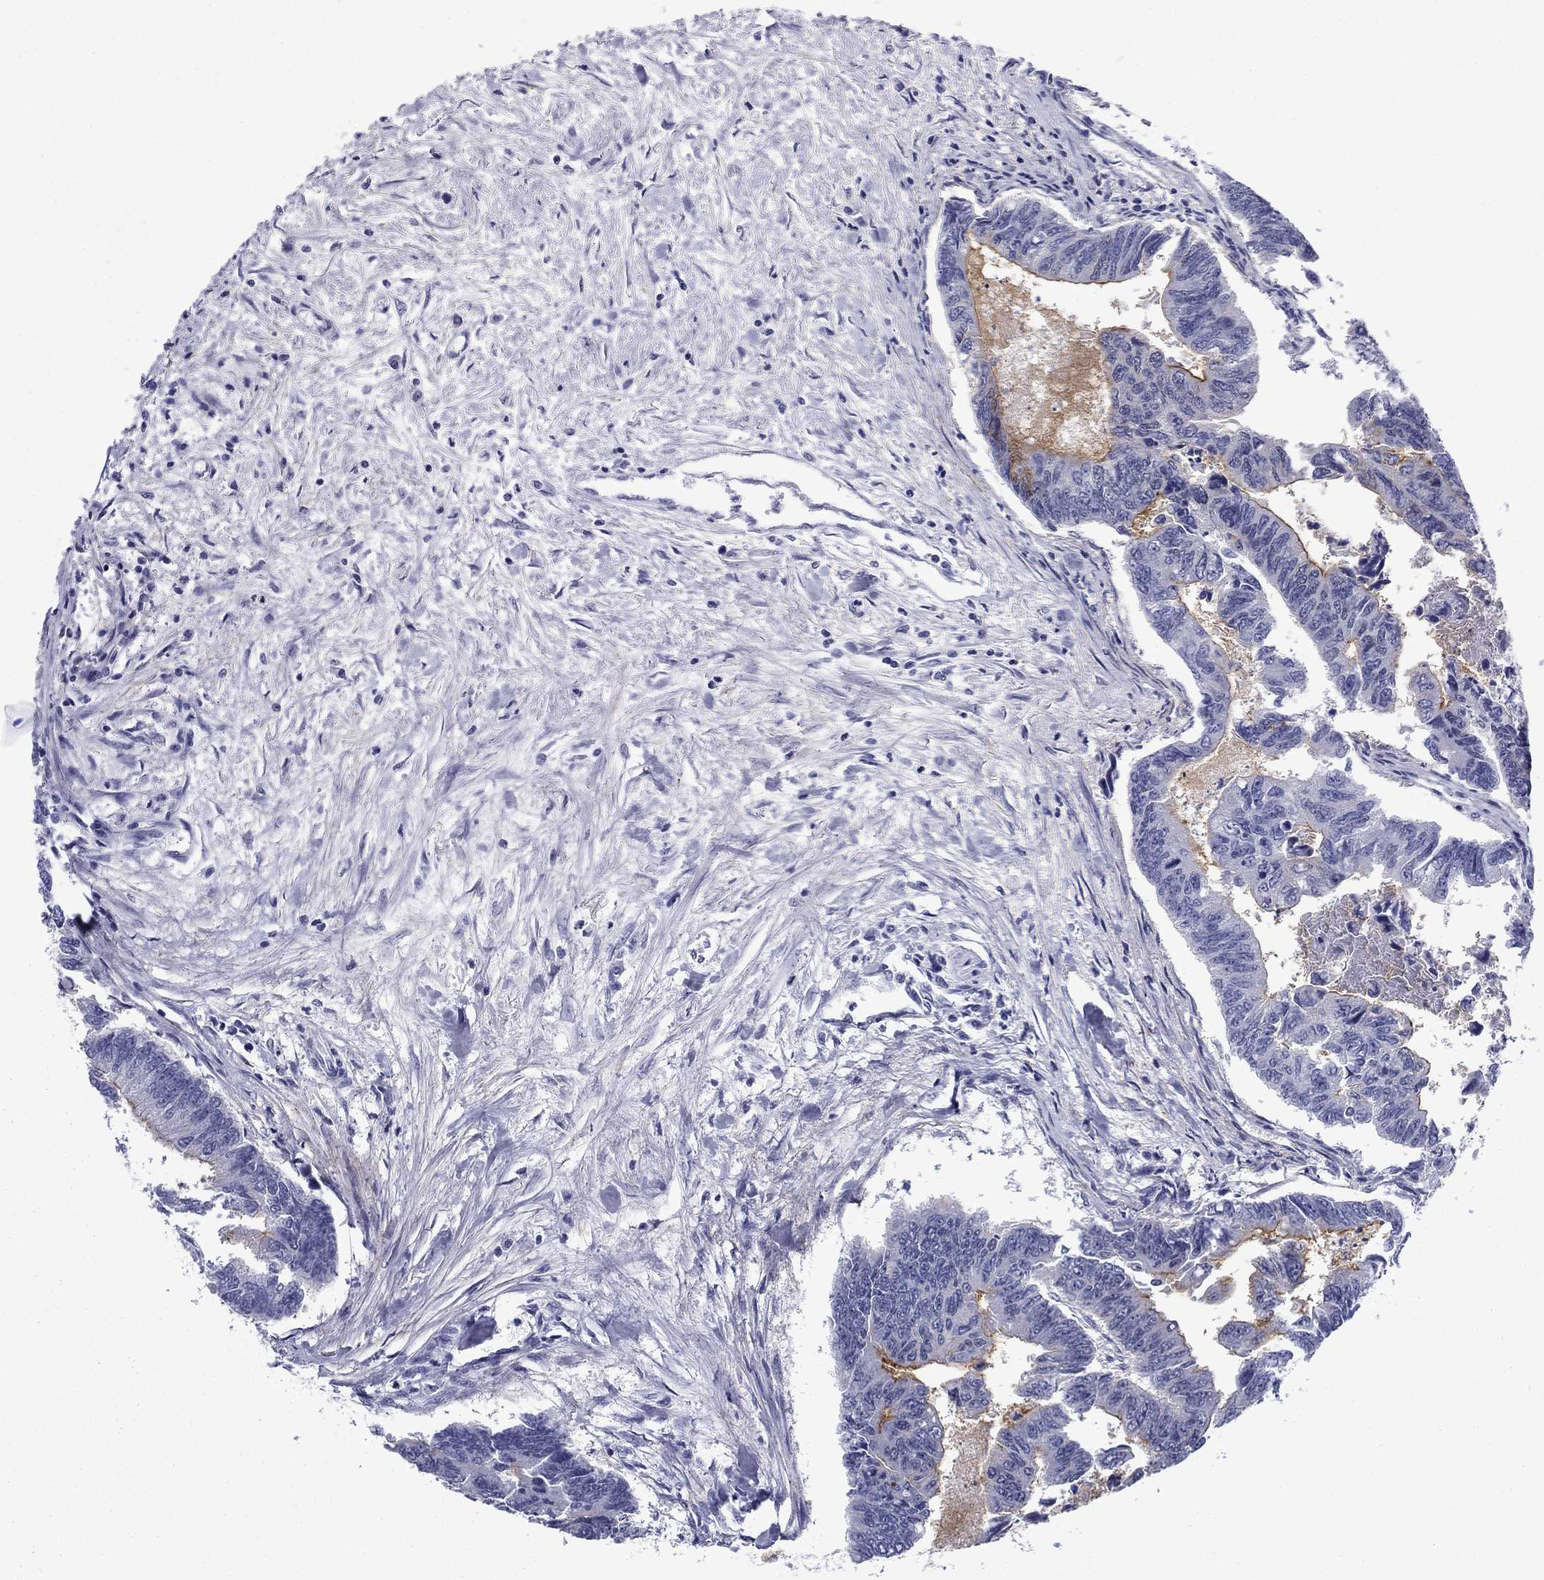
{"staining": {"intensity": "strong", "quantity": "25%-75%", "location": "cytoplasmic/membranous"}, "tissue": "colorectal cancer", "cell_type": "Tumor cells", "image_type": "cancer", "snomed": [{"axis": "morphology", "description": "Adenocarcinoma, NOS"}, {"axis": "topography", "description": "Colon"}], "caption": "A high-resolution histopathology image shows immunohistochemistry (IHC) staining of colorectal cancer (adenocarcinoma), which reveals strong cytoplasmic/membranous staining in about 25%-75% of tumor cells.", "gene": "C4orf19", "patient": {"sex": "female", "age": 65}}